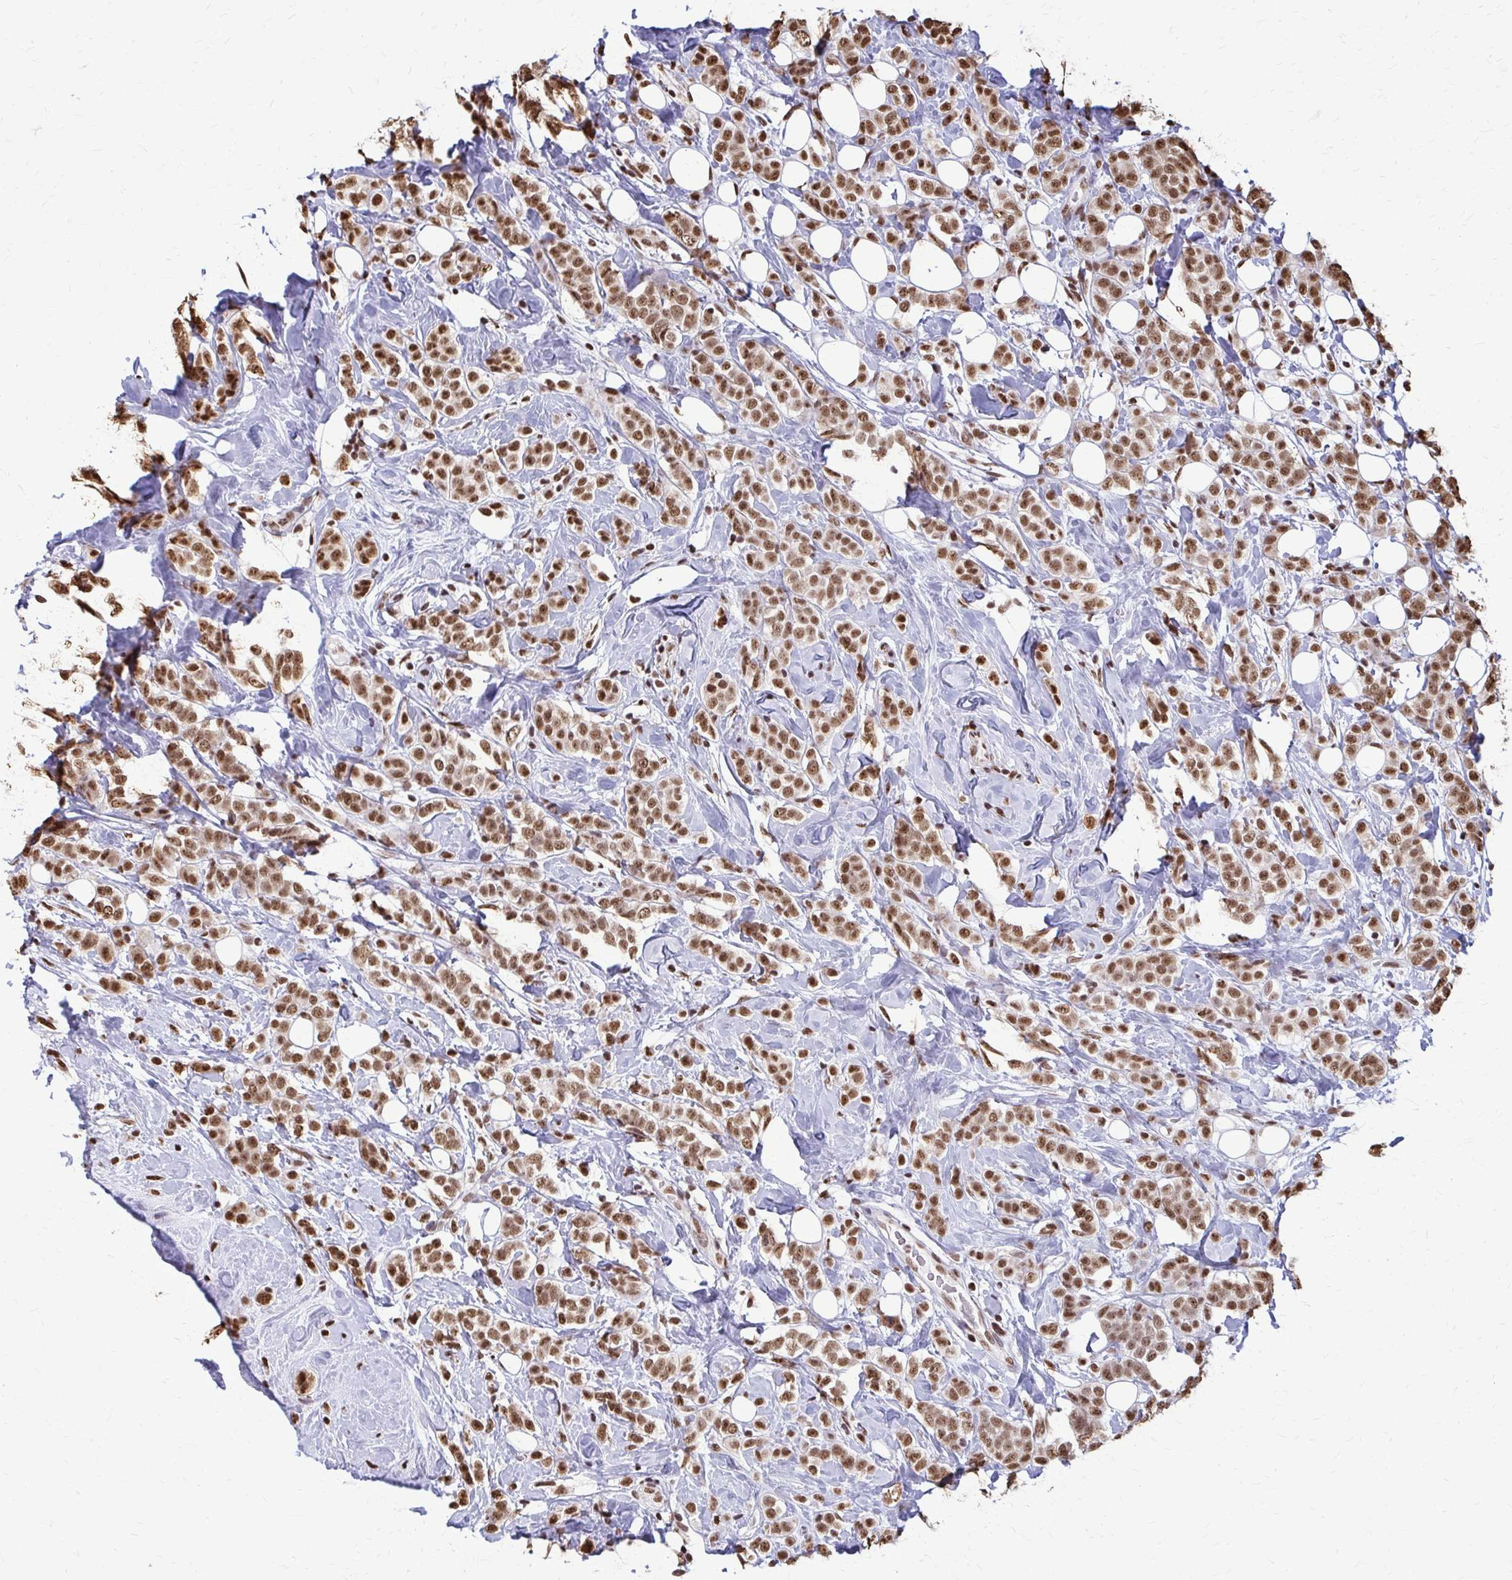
{"staining": {"intensity": "moderate", "quantity": ">75%", "location": "nuclear"}, "tissue": "breast cancer", "cell_type": "Tumor cells", "image_type": "cancer", "snomed": [{"axis": "morphology", "description": "Lobular carcinoma"}, {"axis": "topography", "description": "Breast"}], "caption": "Breast cancer stained for a protein (brown) reveals moderate nuclear positive staining in about >75% of tumor cells.", "gene": "SNRPA", "patient": {"sex": "female", "age": 49}}